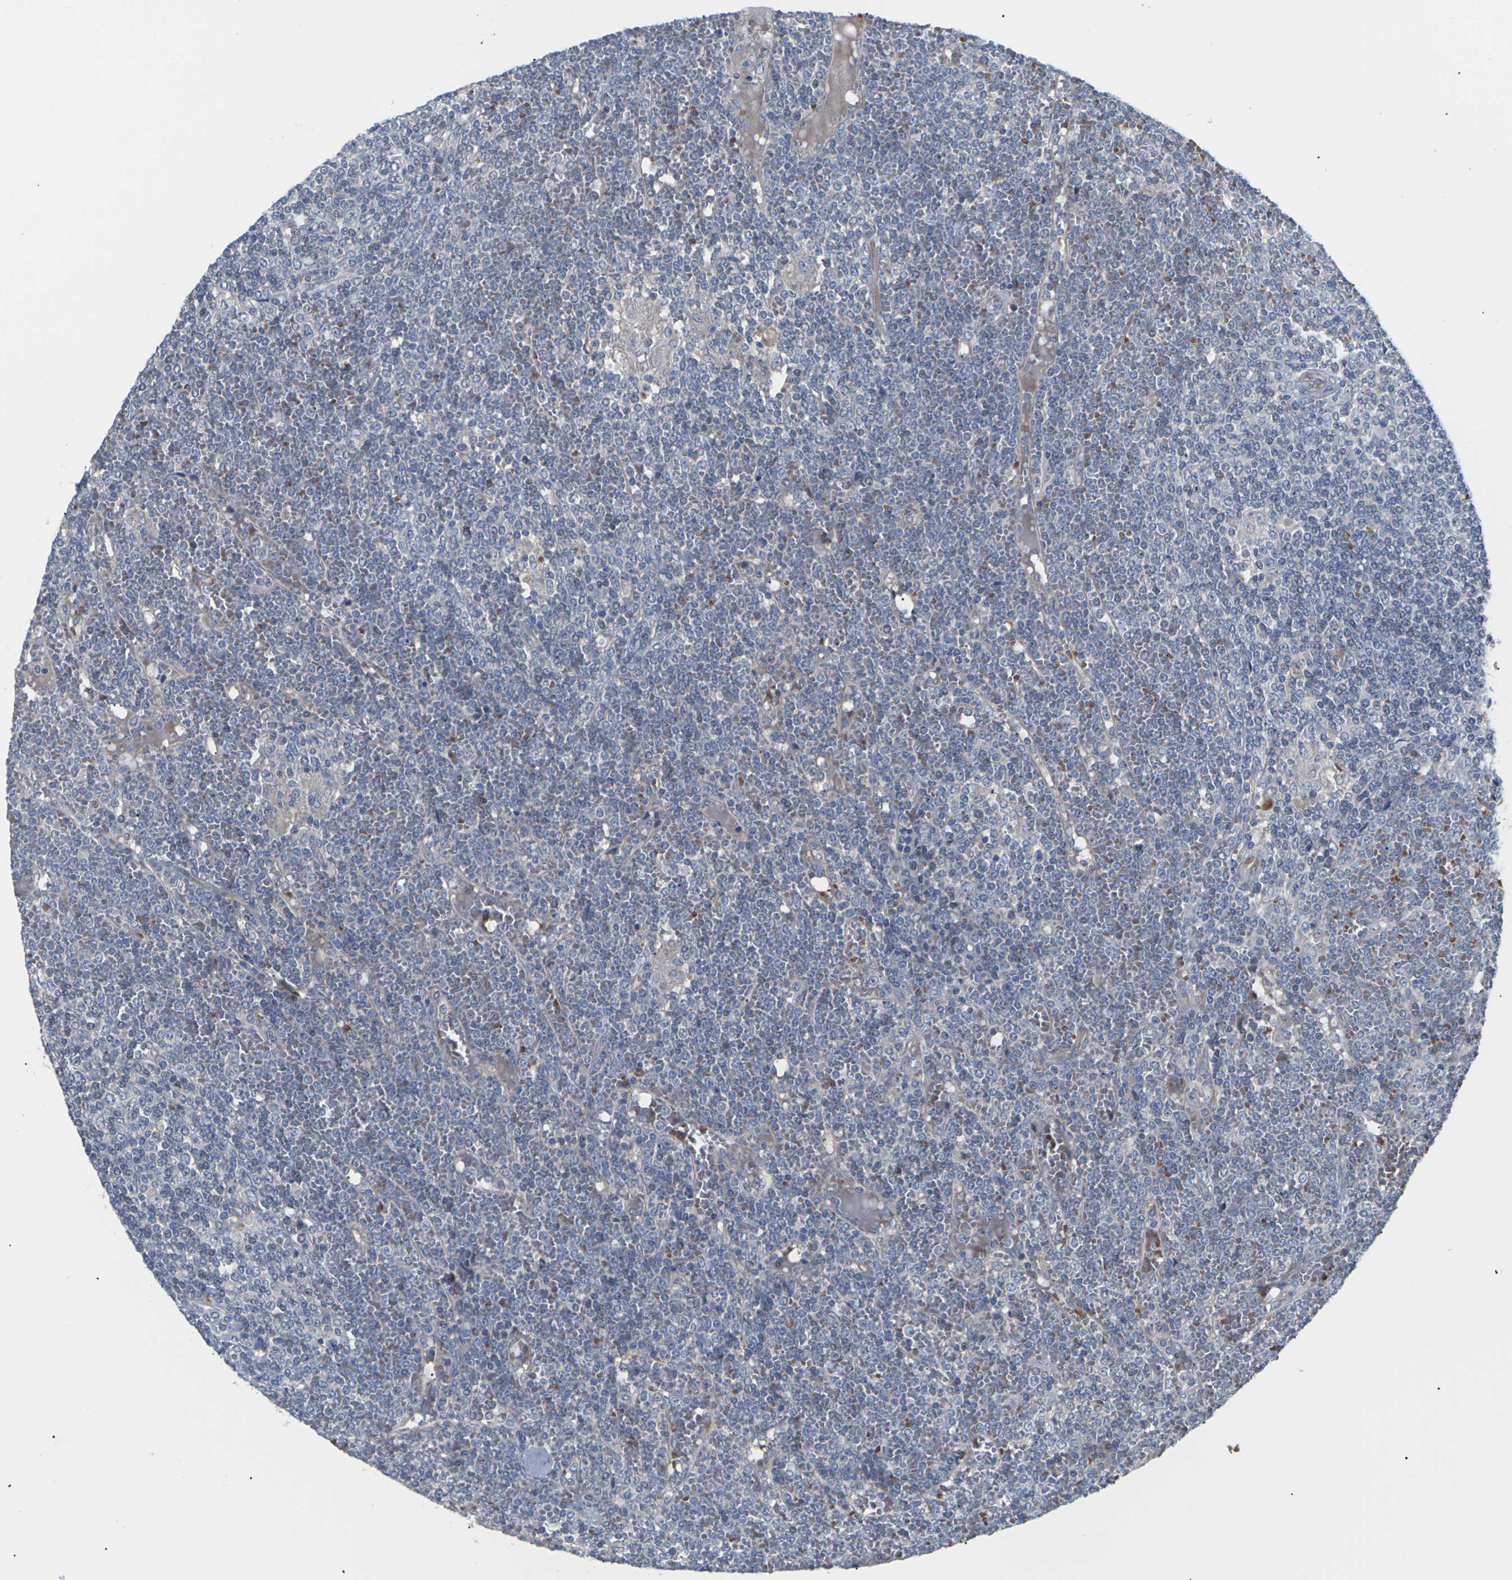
{"staining": {"intensity": "negative", "quantity": "none", "location": "none"}, "tissue": "lymphoma", "cell_type": "Tumor cells", "image_type": "cancer", "snomed": [{"axis": "morphology", "description": "Malignant lymphoma, non-Hodgkin's type, Low grade"}, {"axis": "topography", "description": "Spleen"}], "caption": "The micrograph demonstrates no staining of tumor cells in malignant lymphoma, non-Hodgkin's type (low-grade).", "gene": "TMCO4", "patient": {"sex": "female", "age": 19}}